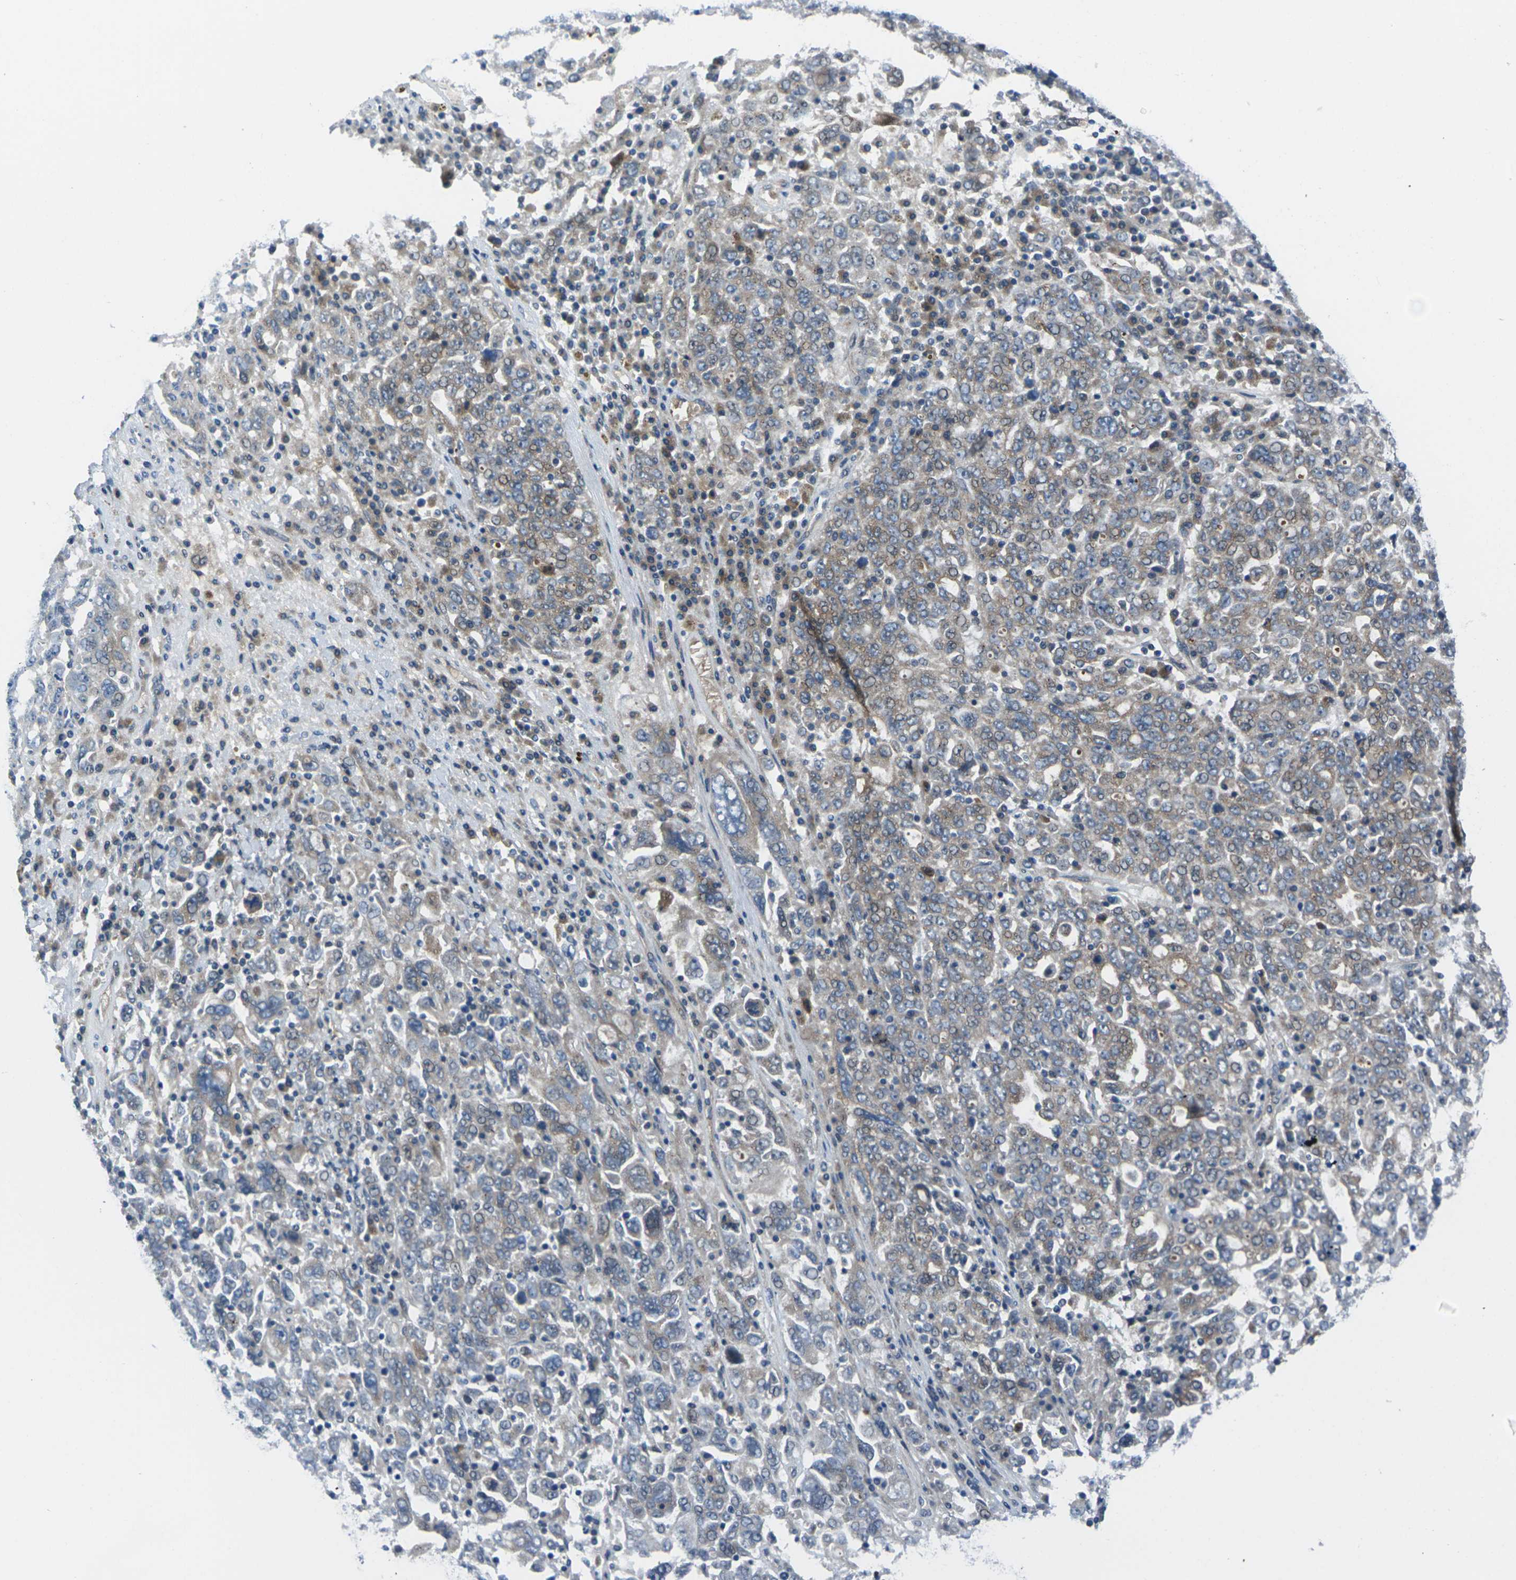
{"staining": {"intensity": "moderate", "quantity": ">75%", "location": "cytoplasmic/membranous"}, "tissue": "ovarian cancer", "cell_type": "Tumor cells", "image_type": "cancer", "snomed": [{"axis": "morphology", "description": "Carcinoma, endometroid"}, {"axis": "topography", "description": "Ovary"}], "caption": "Tumor cells display medium levels of moderate cytoplasmic/membranous staining in approximately >75% of cells in ovarian cancer.", "gene": "EDNRA", "patient": {"sex": "female", "age": 62}}